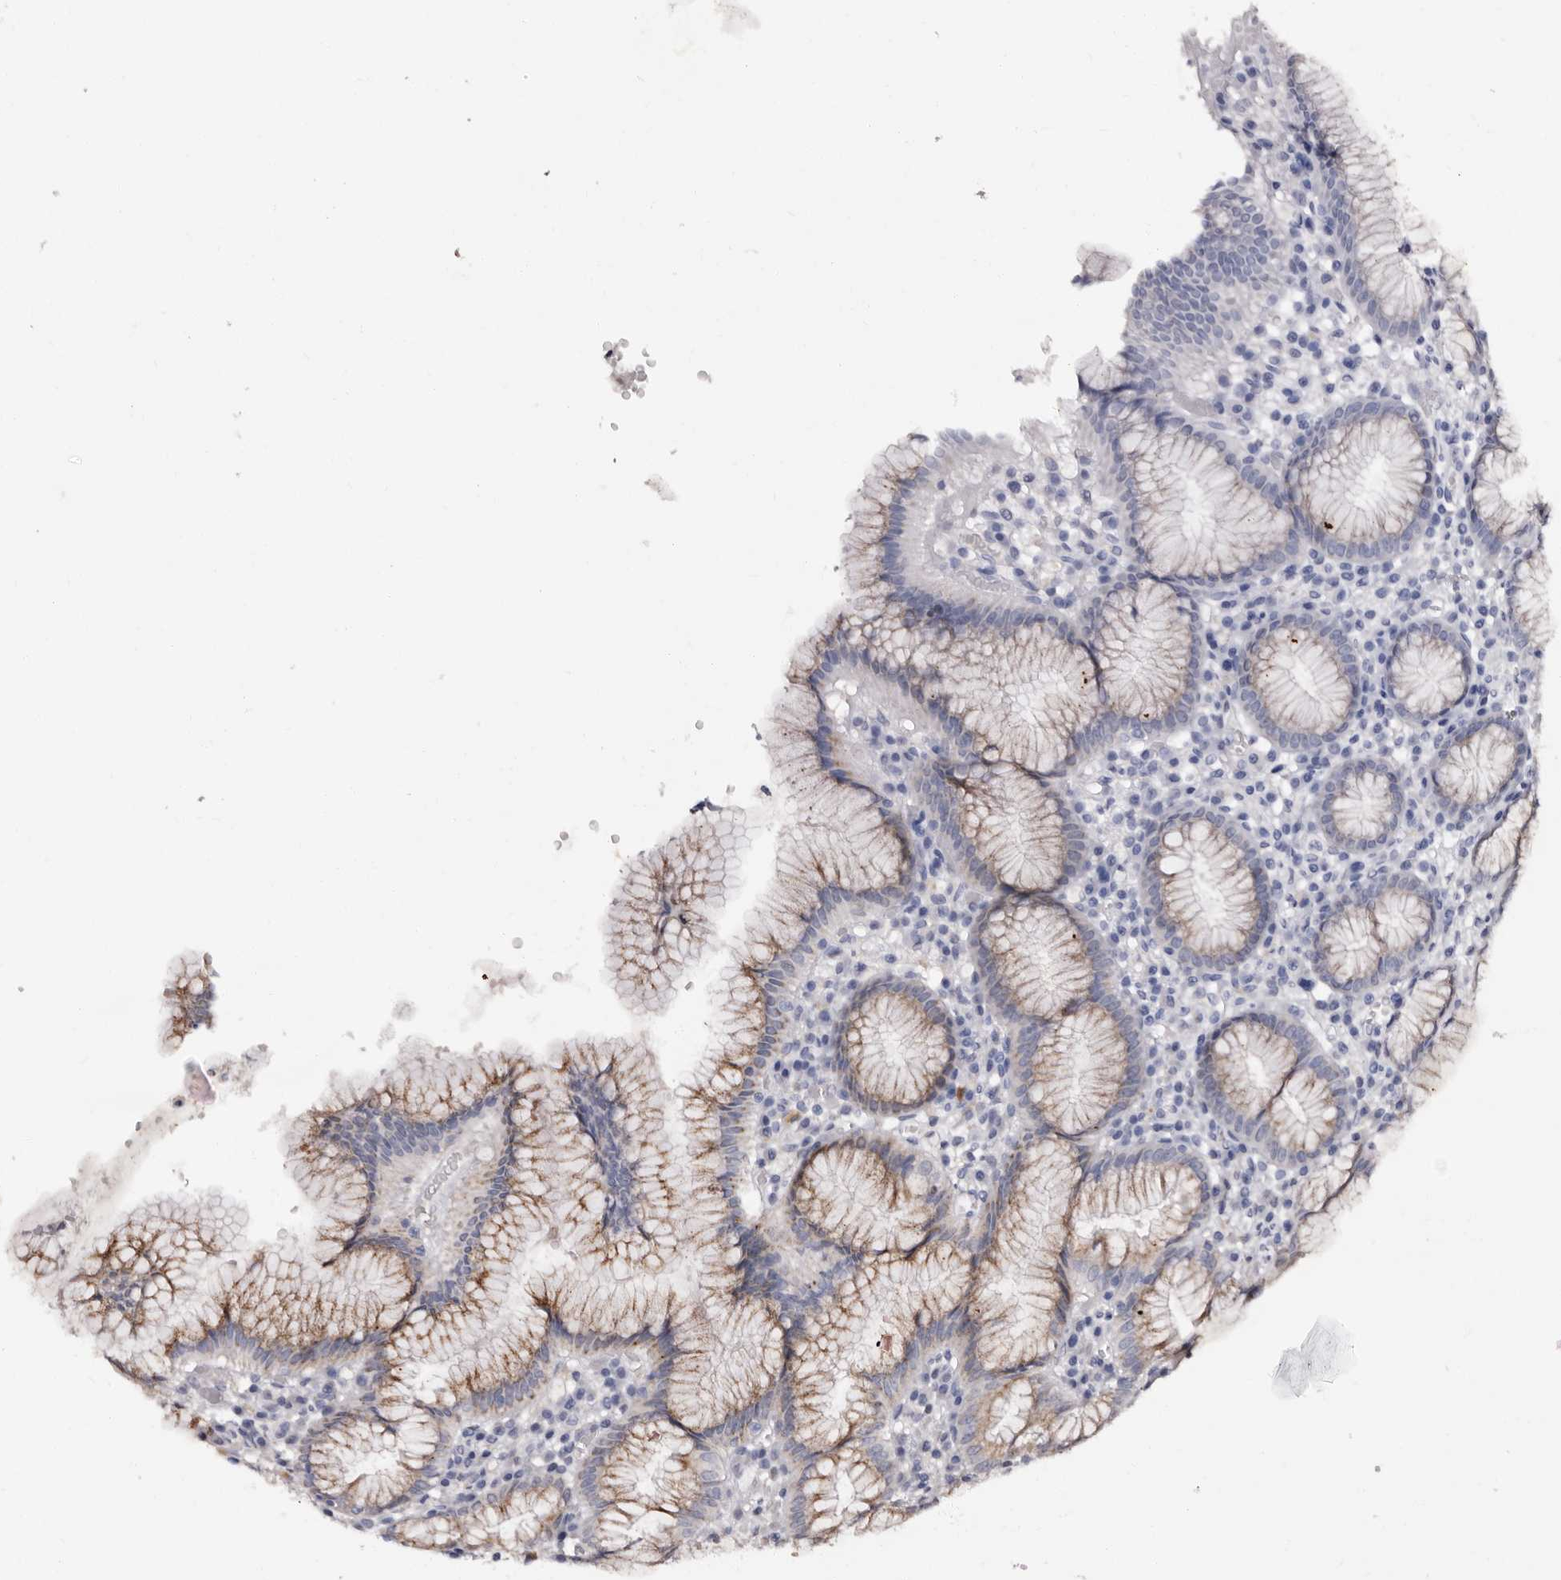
{"staining": {"intensity": "moderate", "quantity": "25%-75%", "location": "cytoplasmic/membranous"}, "tissue": "stomach", "cell_type": "Glandular cells", "image_type": "normal", "snomed": [{"axis": "morphology", "description": "Normal tissue, NOS"}, {"axis": "topography", "description": "Stomach"}], "caption": "Immunohistochemical staining of unremarkable stomach reveals moderate cytoplasmic/membranous protein positivity in approximately 25%-75% of glandular cells. The protein of interest is shown in brown color, while the nuclei are stained blue.", "gene": "PTAFR", "patient": {"sex": "male", "age": 55}}